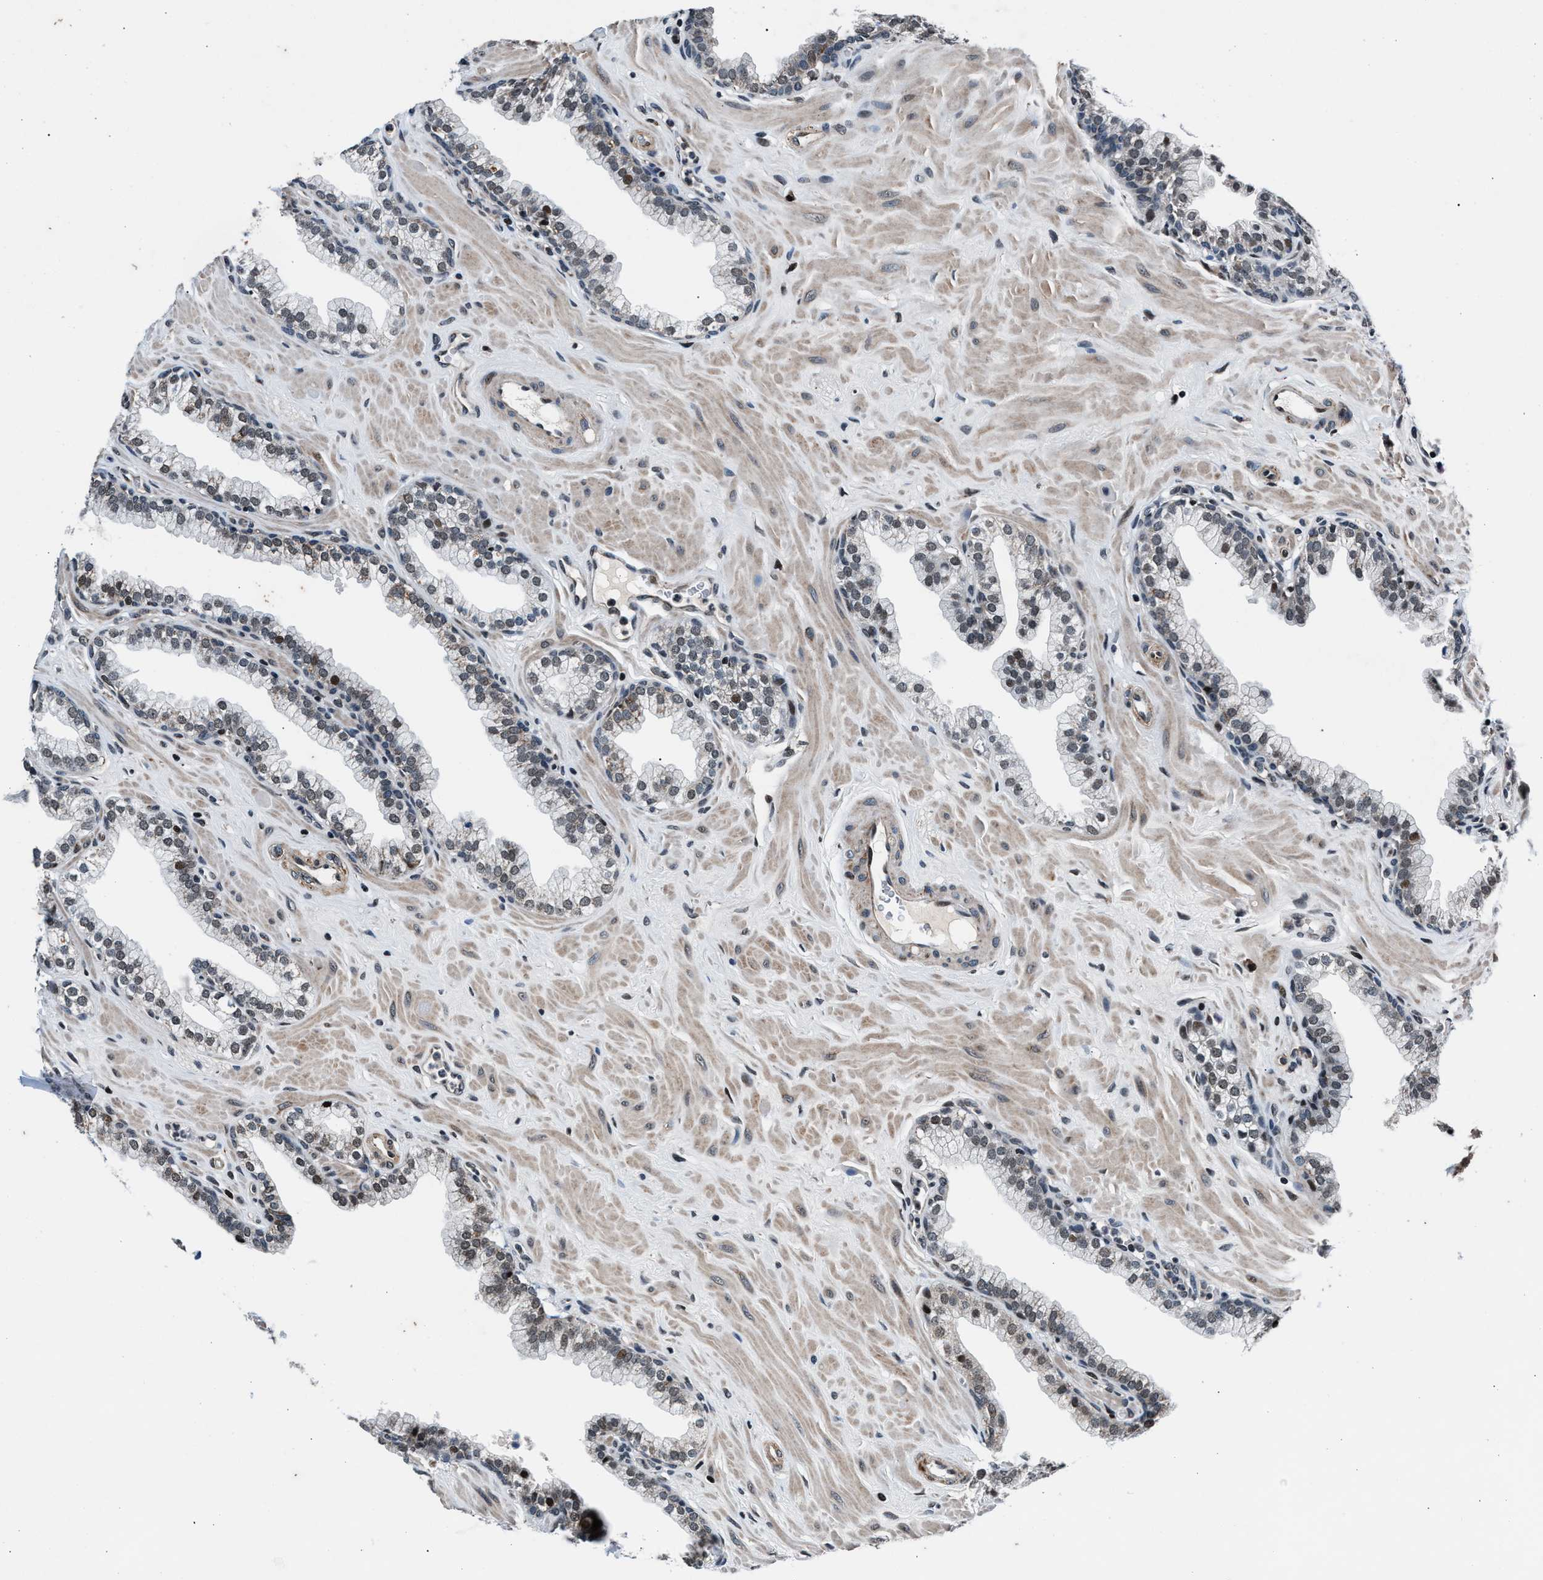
{"staining": {"intensity": "weak", "quantity": ">75%", "location": "nuclear"}, "tissue": "prostate", "cell_type": "Glandular cells", "image_type": "normal", "snomed": [{"axis": "morphology", "description": "Normal tissue, NOS"}, {"axis": "morphology", "description": "Urothelial carcinoma, Low grade"}, {"axis": "topography", "description": "Urinary bladder"}, {"axis": "topography", "description": "Prostate"}], "caption": "Immunohistochemical staining of normal human prostate displays low levels of weak nuclear expression in approximately >75% of glandular cells. The staining was performed using DAB (3,3'-diaminobenzidine), with brown indicating positive protein expression. Nuclei are stained blue with hematoxylin.", "gene": "PRRC2B", "patient": {"sex": "male", "age": 60}}